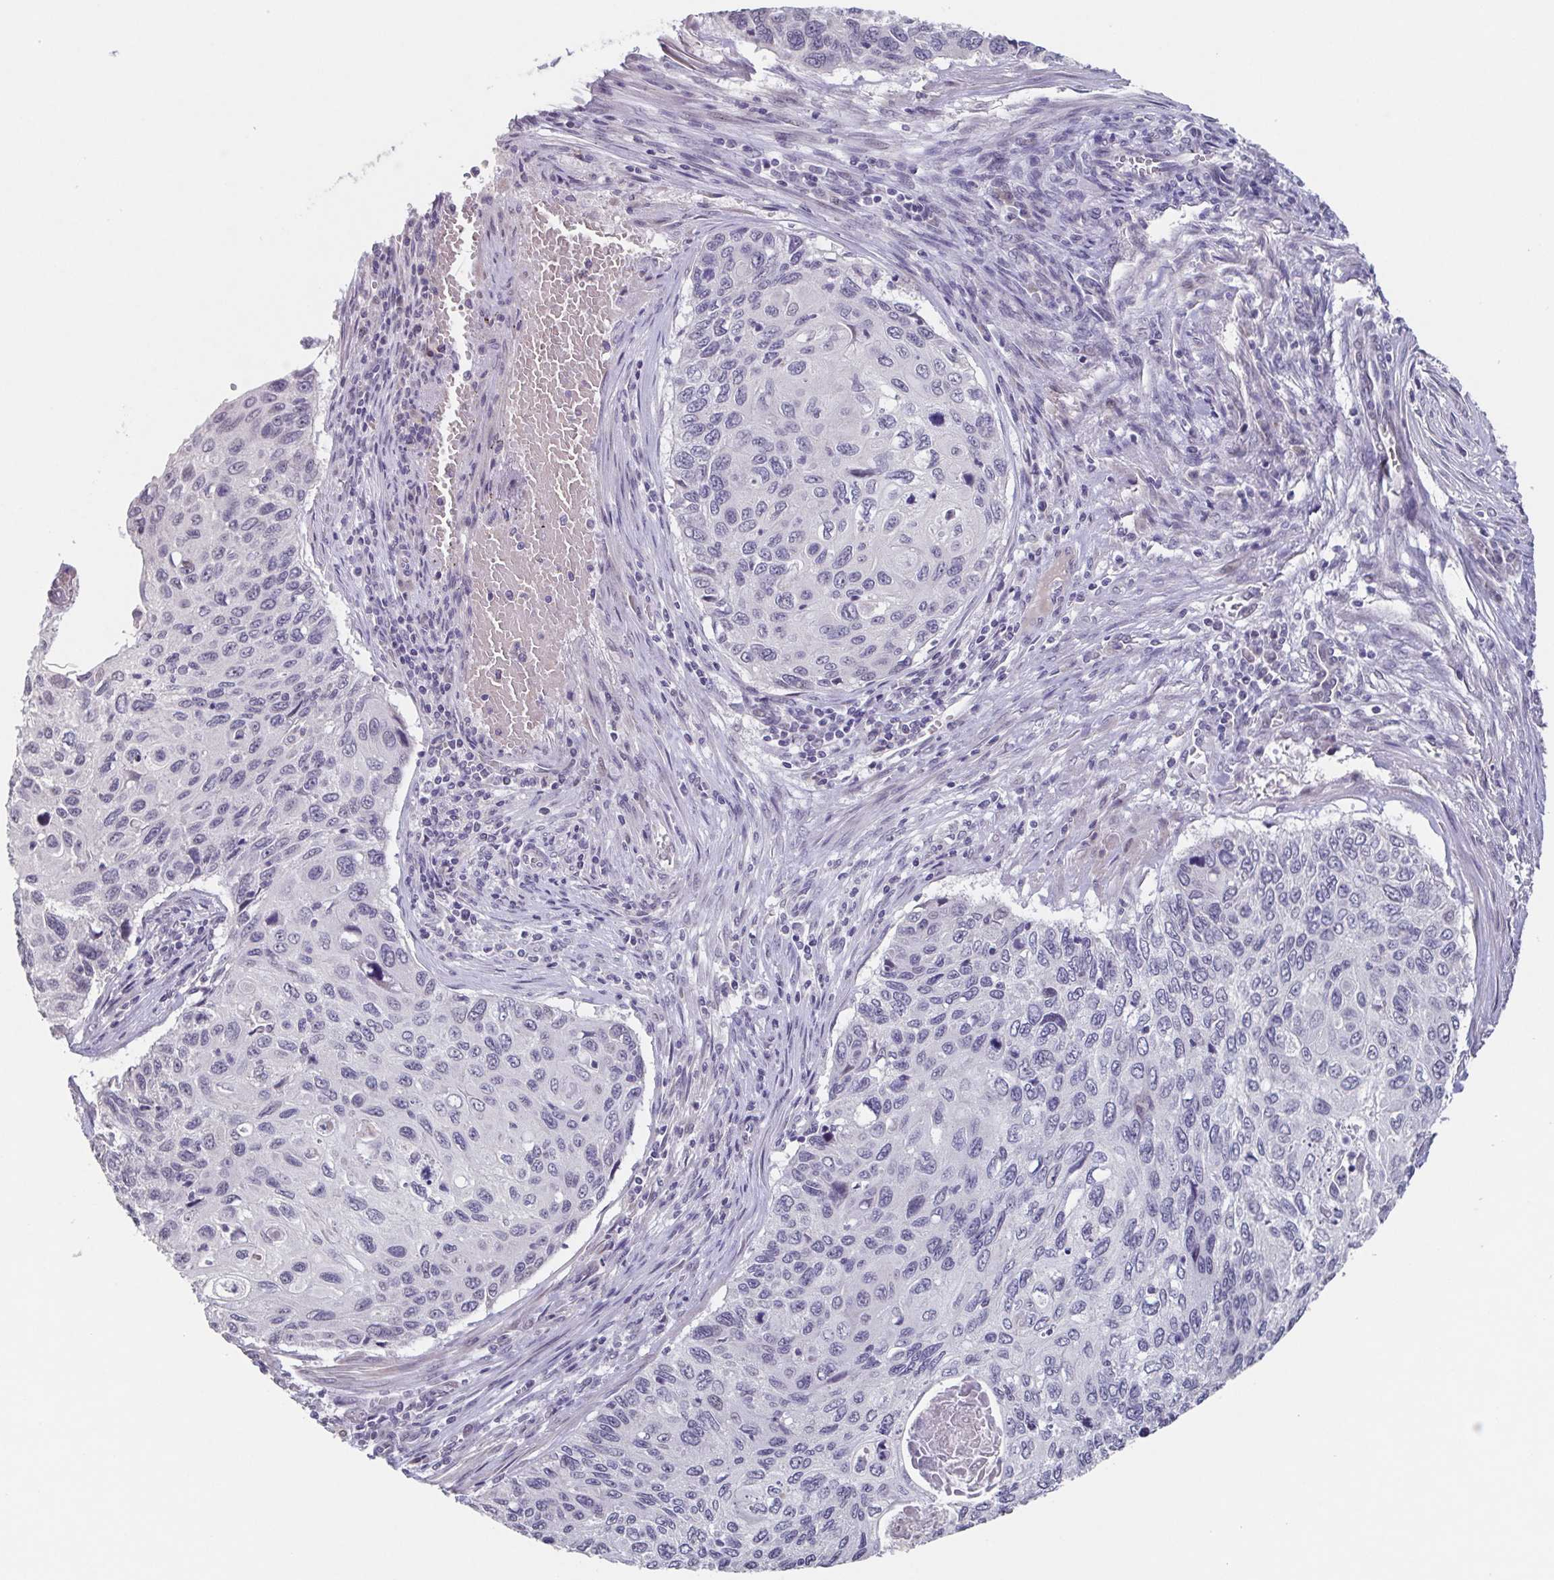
{"staining": {"intensity": "negative", "quantity": "none", "location": "none"}, "tissue": "cervical cancer", "cell_type": "Tumor cells", "image_type": "cancer", "snomed": [{"axis": "morphology", "description": "Squamous cell carcinoma, NOS"}, {"axis": "topography", "description": "Cervix"}], "caption": "This is an IHC histopathology image of cervical cancer. There is no staining in tumor cells.", "gene": "GHRL", "patient": {"sex": "female", "age": 70}}